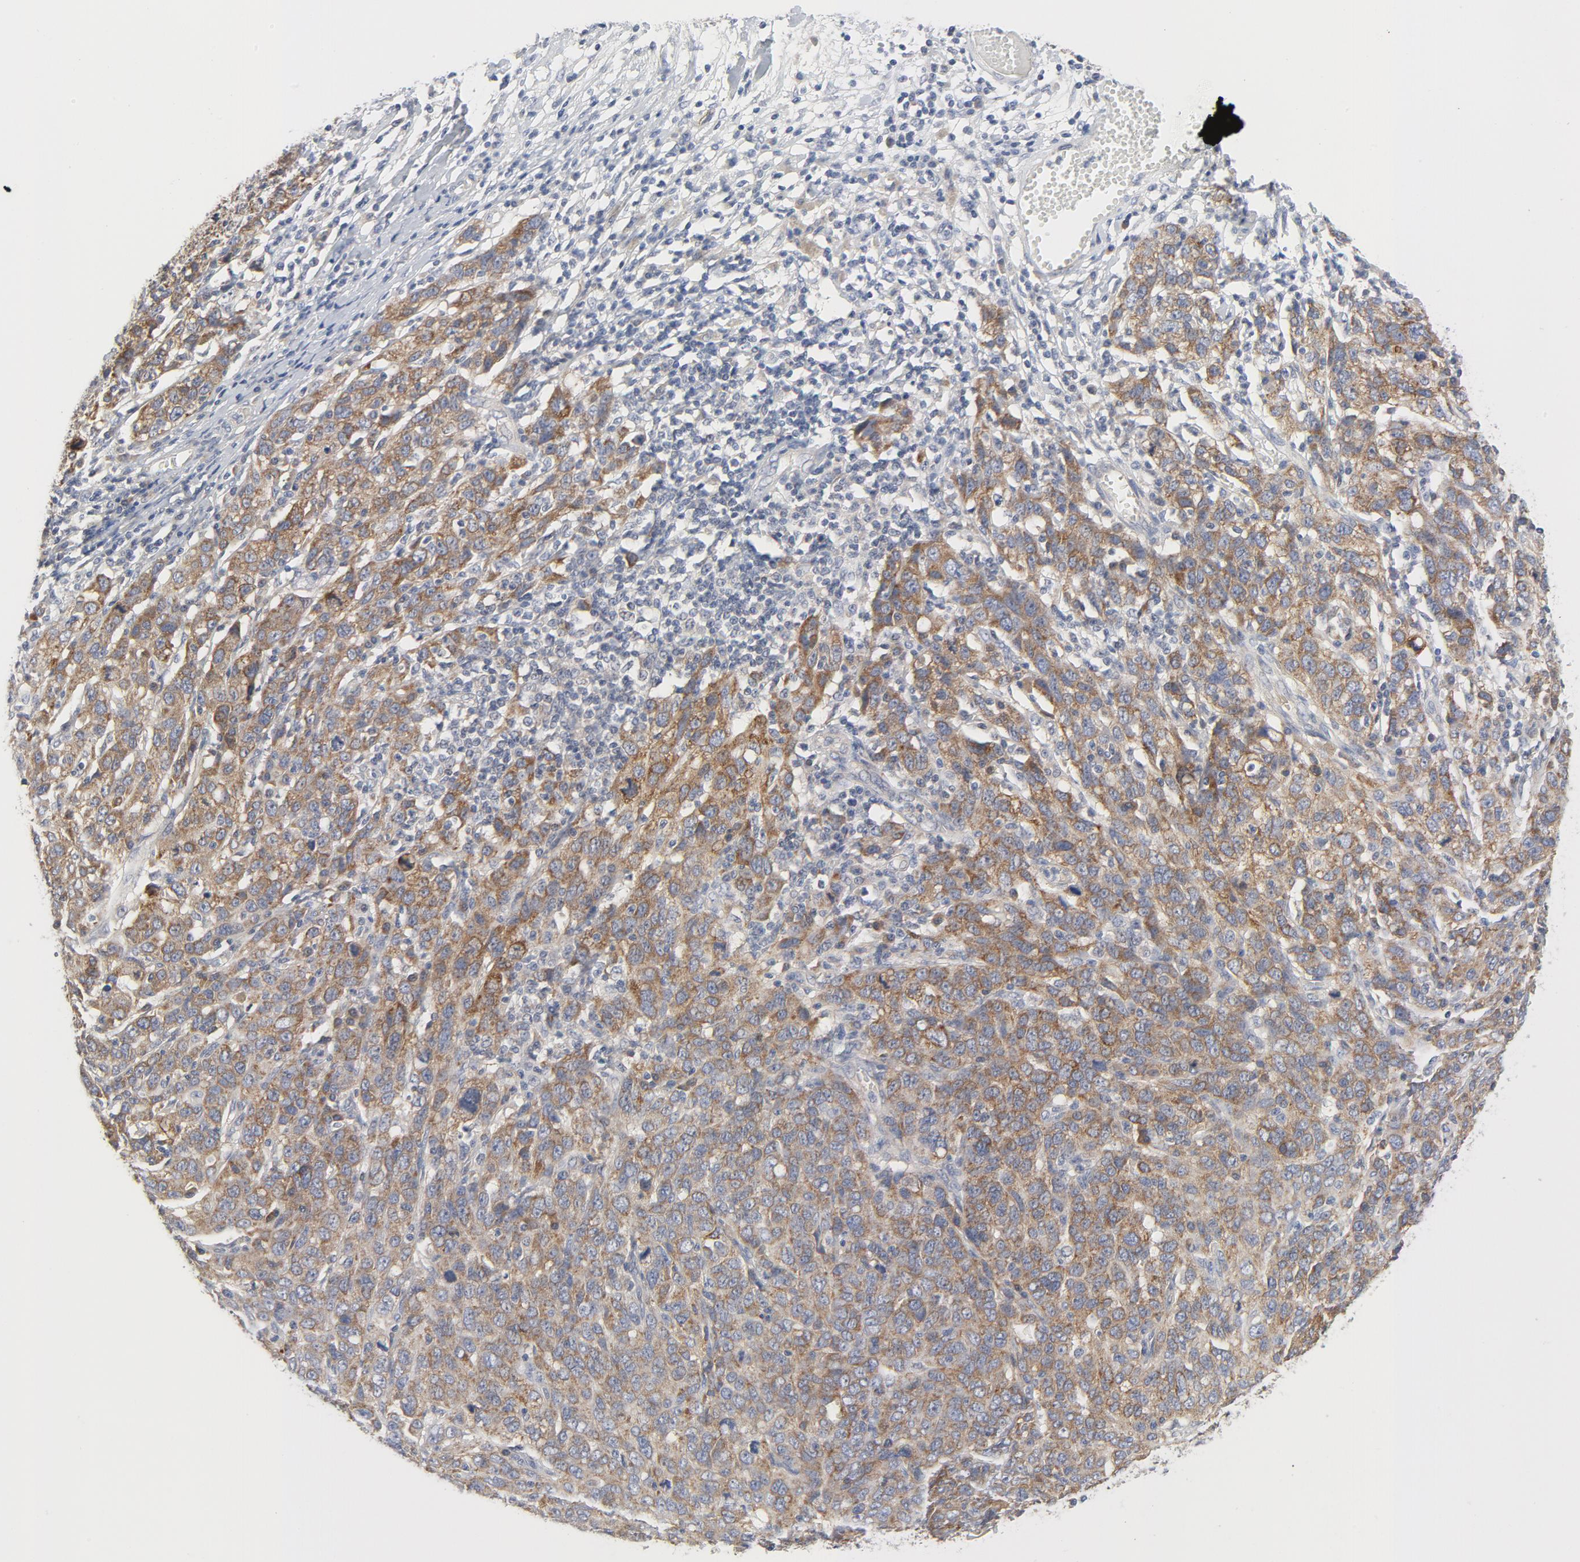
{"staining": {"intensity": "moderate", "quantity": ">75%", "location": "cytoplasmic/membranous"}, "tissue": "ovarian cancer", "cell_type": "Tumor cells", "image_type": "cancer", "snomed": [{"axis": "morphology", "description": "Cystadenocarcinoma, serous, NOS"}, {"axis": "topography", "description": "Ovary"}], "caption": "Ovarian serous cystadenocarcinoma stained with a protein marker exhibits moderate staining in tumor cells.", "gene": "BAD", "patient": {"sex": "female", "age": 71}}